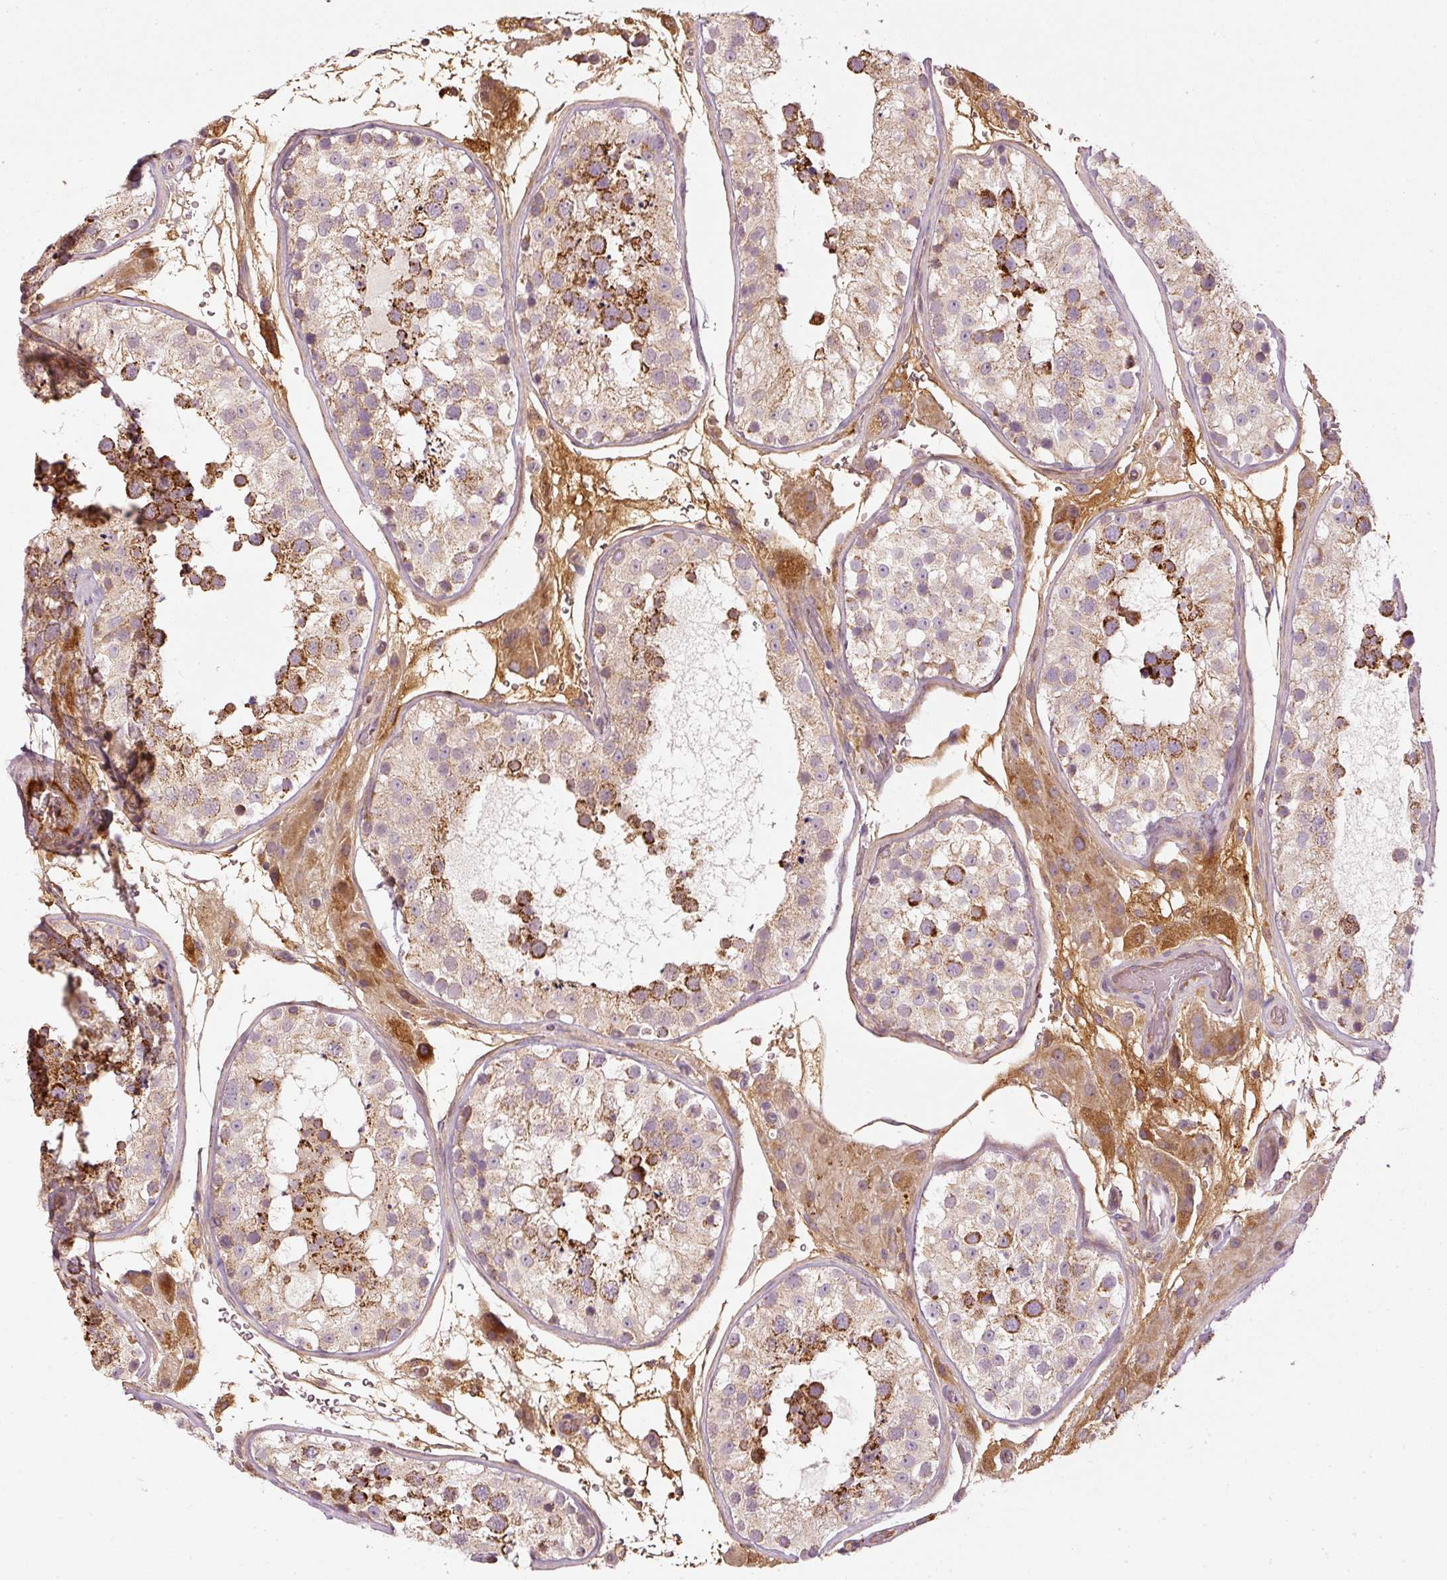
{"staining": {"intensity": "strong", "quantity": "25%-75%", "location": "cytoplasmic/membranous"}, "tissue": "testis", "cell_type": "Cells in seminiferous ducts", "image_type": "normal", "snomed": [{"axis": "morphology", "description": "Normal tissue, NOS"}, {"axis": "topography", "description": "Testis"}], "caption": "An immunohistochemistry histopathology image of benign tissue is shown. Protein staining in brown shows strong cytoplasmic/membranous positivity in testis within cells in seminiferous ducts.", "gene": "SERPING1", "patient": {"sex": "male", "age": 26}}